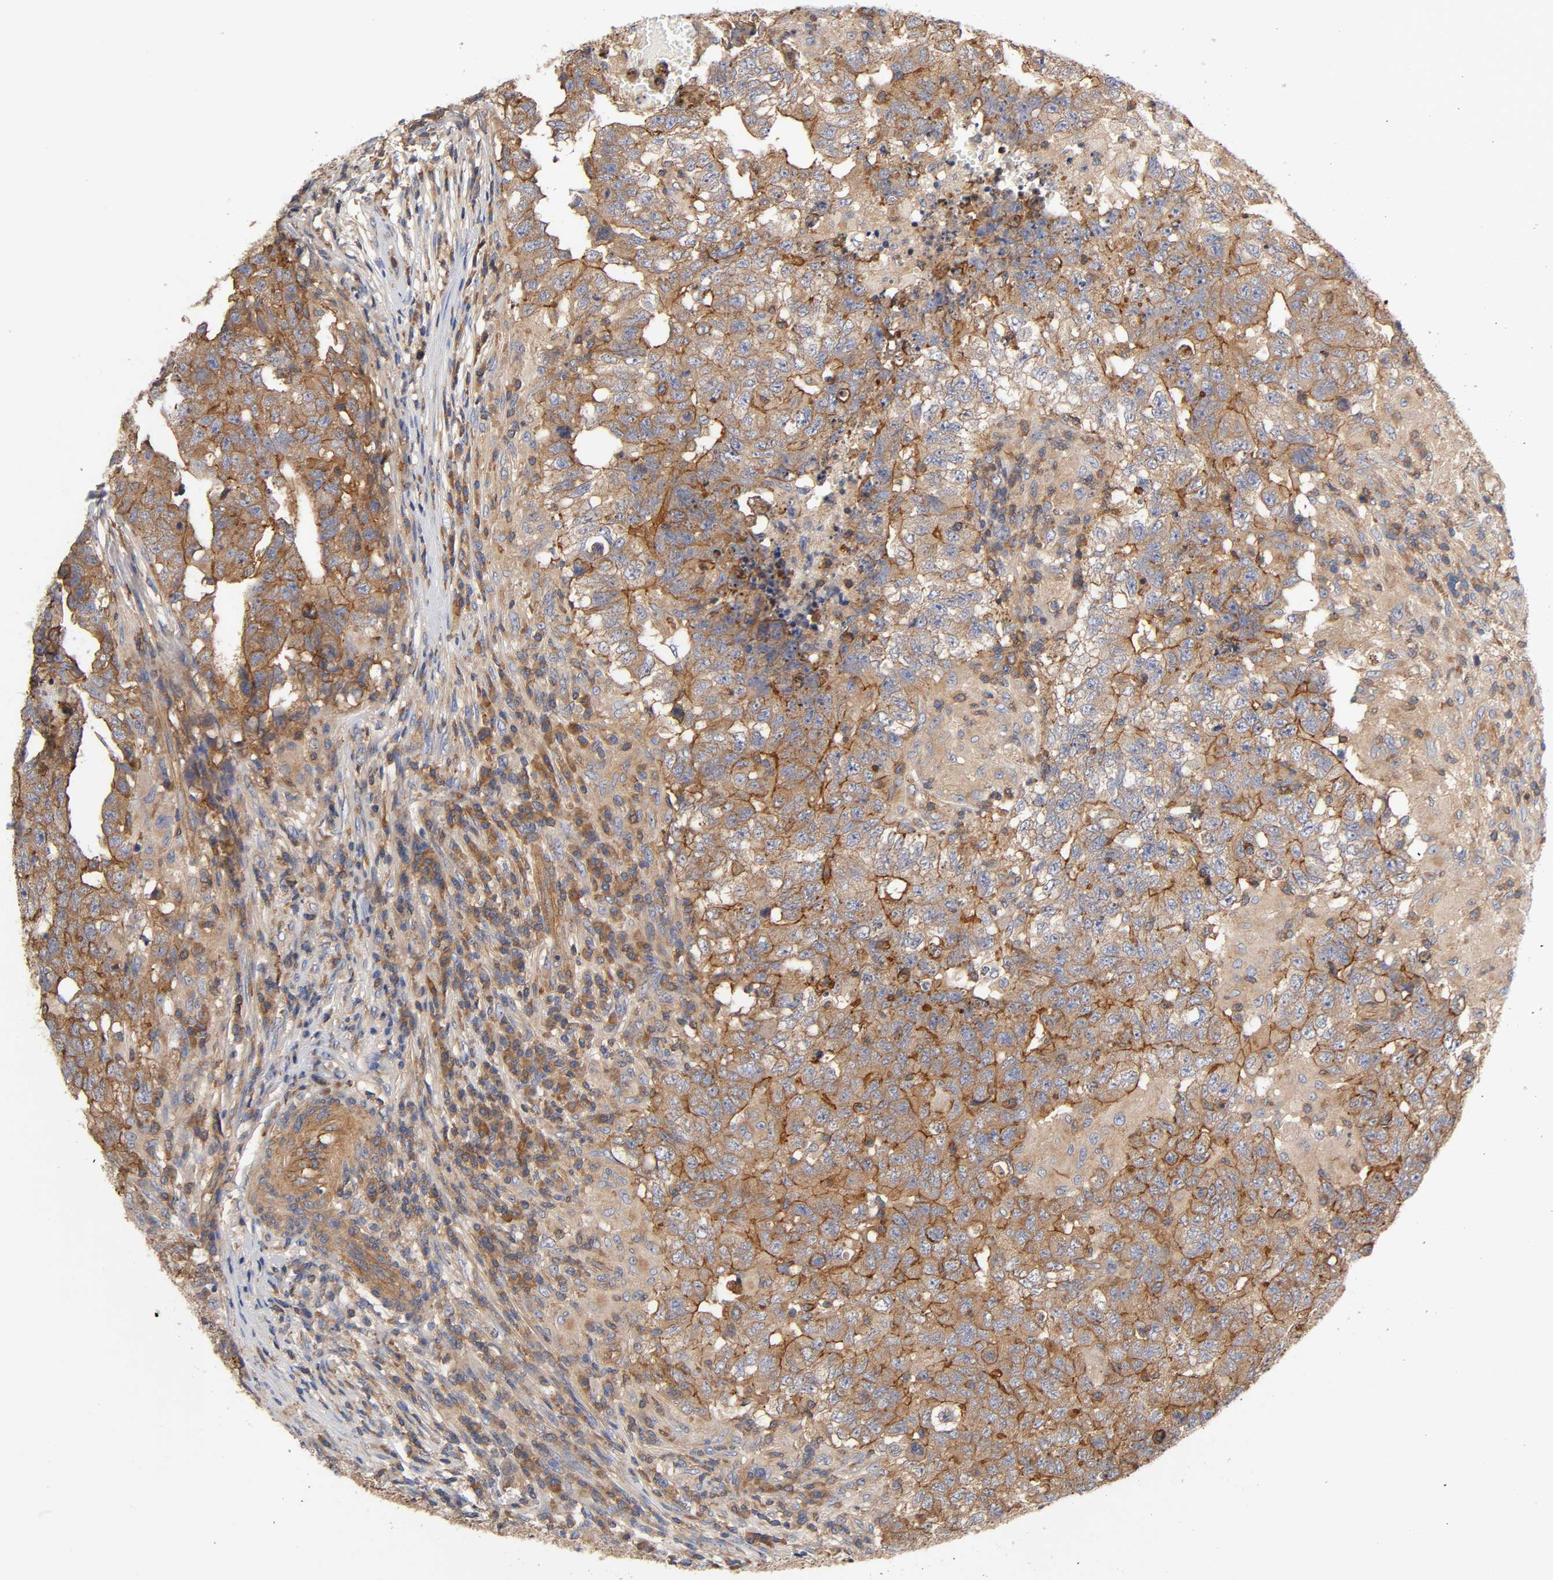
{"staining": {"intensity": "moderate", "quantity": ">75%", "location": "cytoplasmic/membranous"}, "tissue": "testis cancer", "cell_type": "Tumor cells", "image_type": "cancer", "snomed": [{"axis": "morphology", "description": "Carcinoma, Embryonal, NOS"}, {"axis": "topography", "description": "Testis"}], "caption": "Immunohistochemical staining of embryonal carcinoma (testis) displays moderate cytoplasmic/membranous protein positivity in about >75% of tumor cells. (DAB IHC with brightfield microscopy, high magnification).", "gene": "LAMTOR2", "patient": {"sex": "male", "age": 21}}